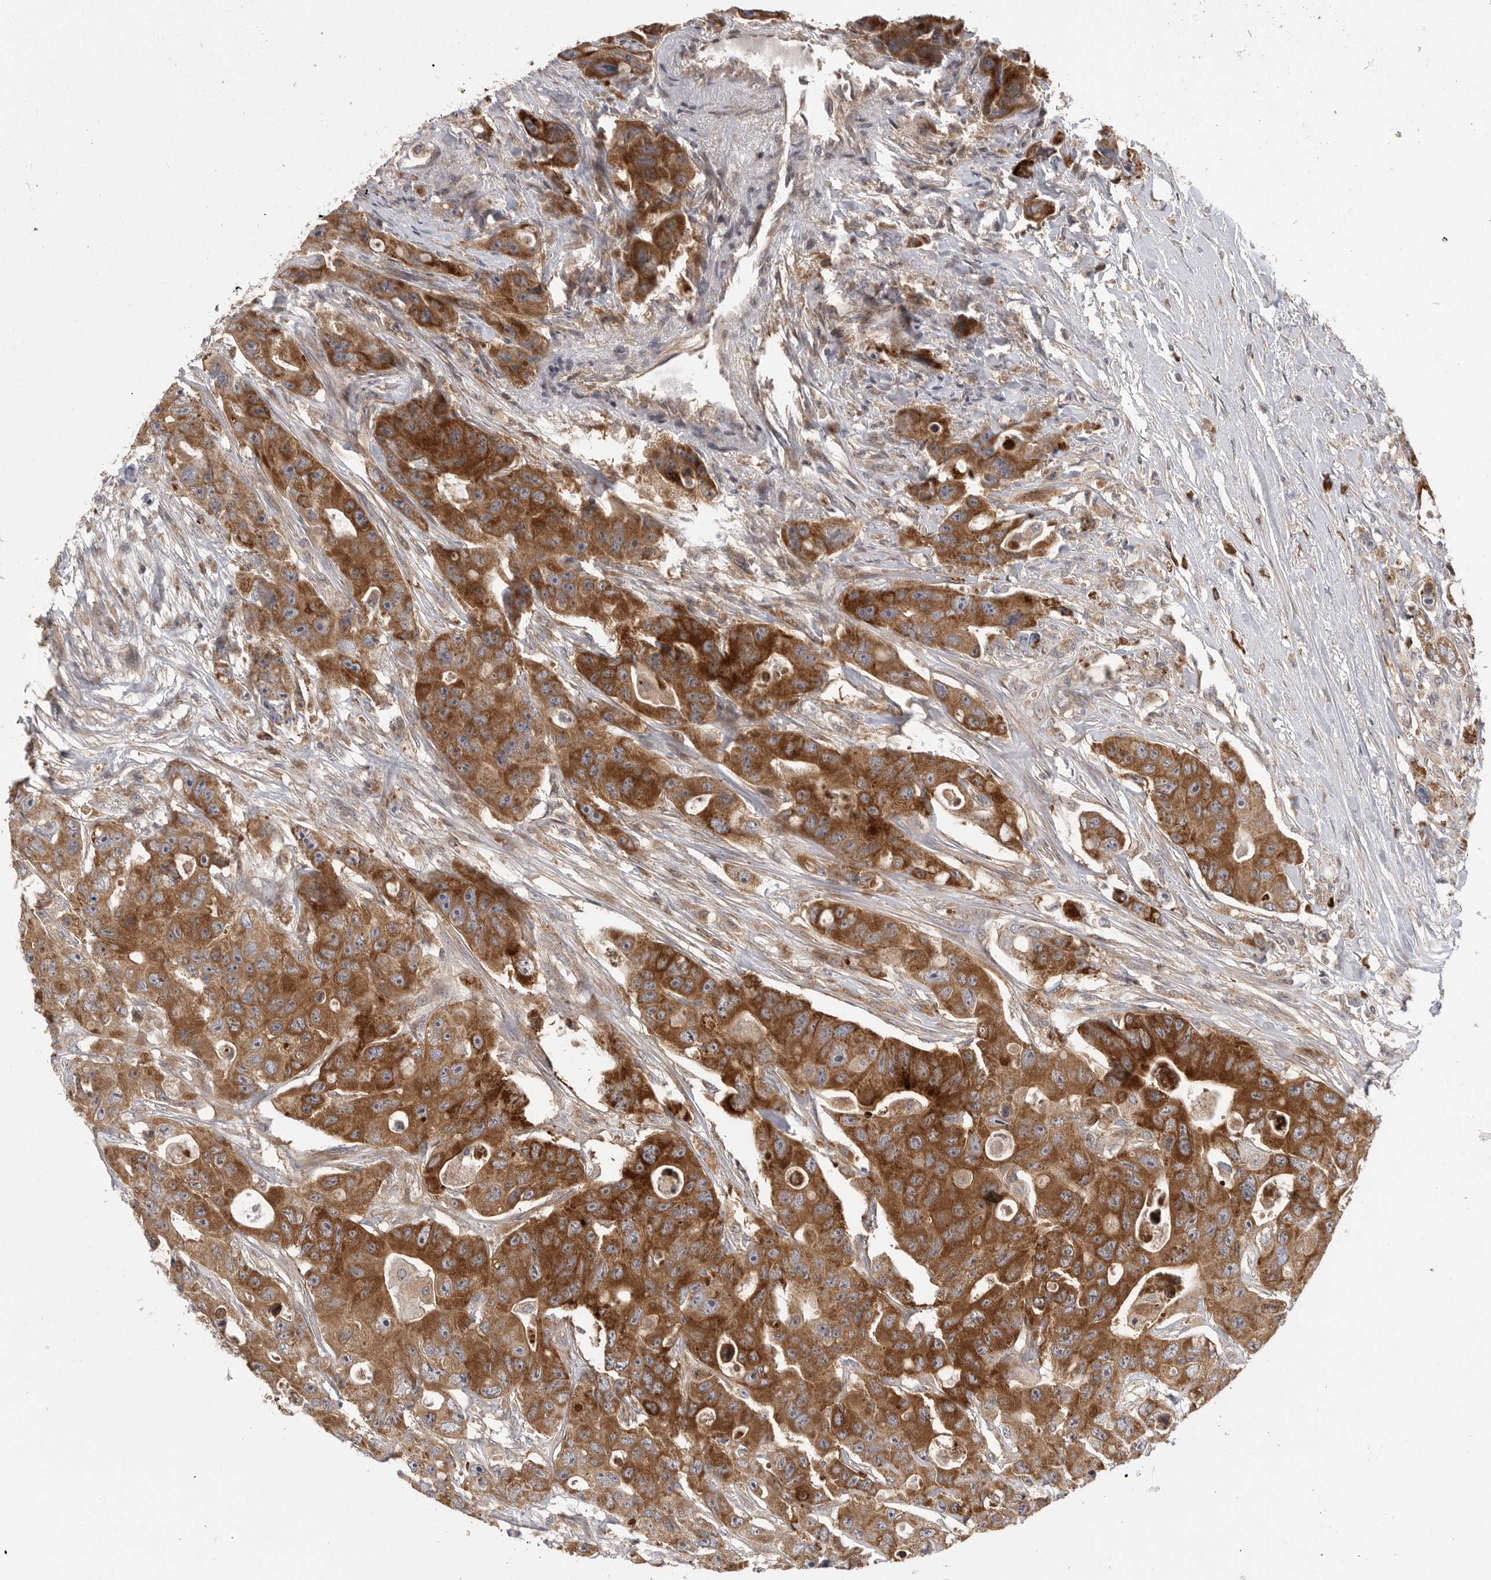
{"staining": {"intensity": "strong", "quantity": ">75%", "location": "cytoplasmic/membranous"}, "tissue": "colorectal cancer", "cell_type": "Tumor cells", "image_type": "cancer", "snomed": [{"axis": "morphology", "description": "Adenocarcinoma, NOS"}, {"axis": "topography", "description": "Colon"}], "caption": "IHC (DAB) staining of human colorectal cancer (adenocarcinoma) reveals strong cytoplasmic/membranous protein positivity in approximately >75% of tumor cells.", "gene": "OXR1", "patient": {"sex": "female", "age": 46}}